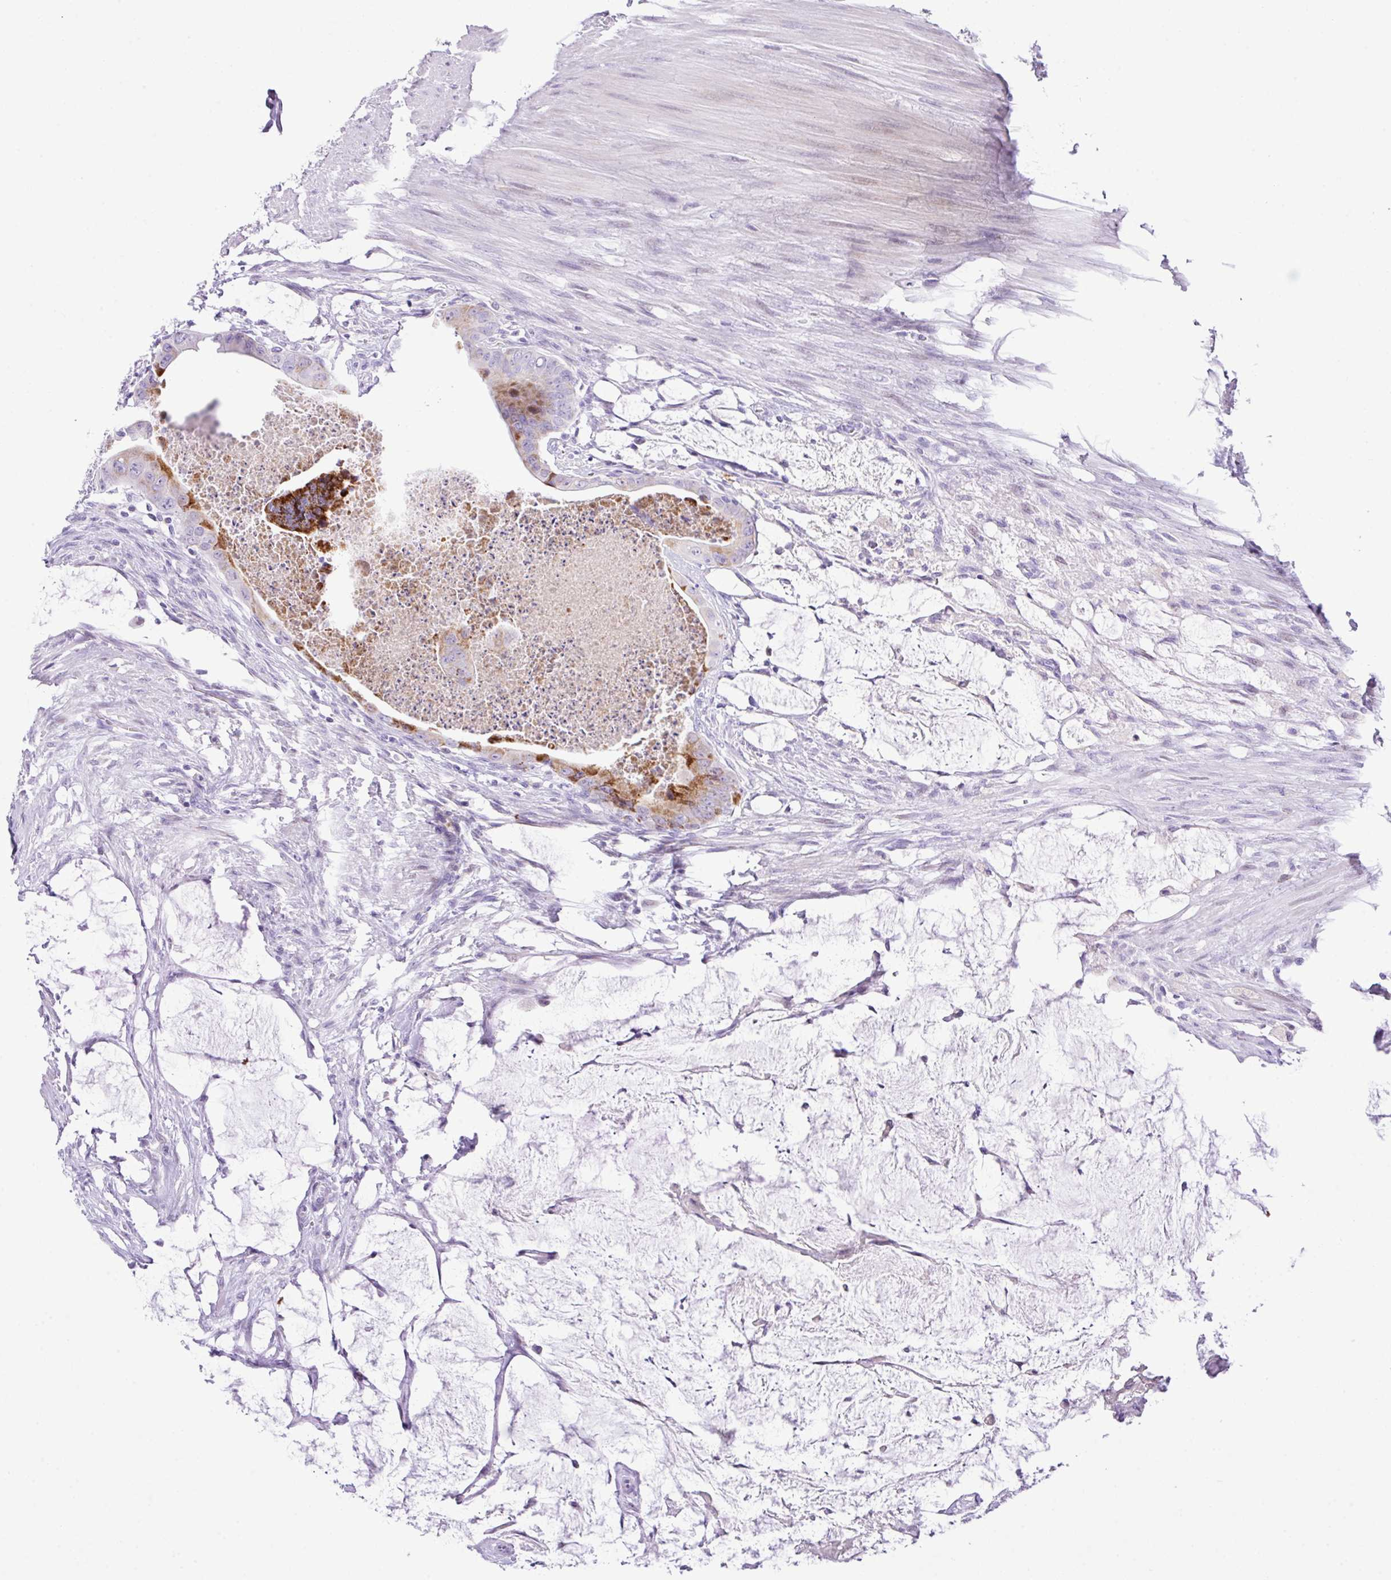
{"staining": {"intensity": "moderate", "quantity": "<25%", "location": "cytoplasmic/membranous"}, "tissue": "colorectal cancer", "cell_type": "Tumor cells", "image_type": "cancer", "snomed": [{"axis": "morphology", "description": "Adenocarcinoma, NOS"}, {"axis": "topography", "description": "Rectum"}], "caption": "Moderate cytoplasmic/membranous expression is appreciated in approximately <25% of tumor cells in colorectal cancer.", "gene": "RCAN2", "patient": {"sex": "male", "age": 78}}